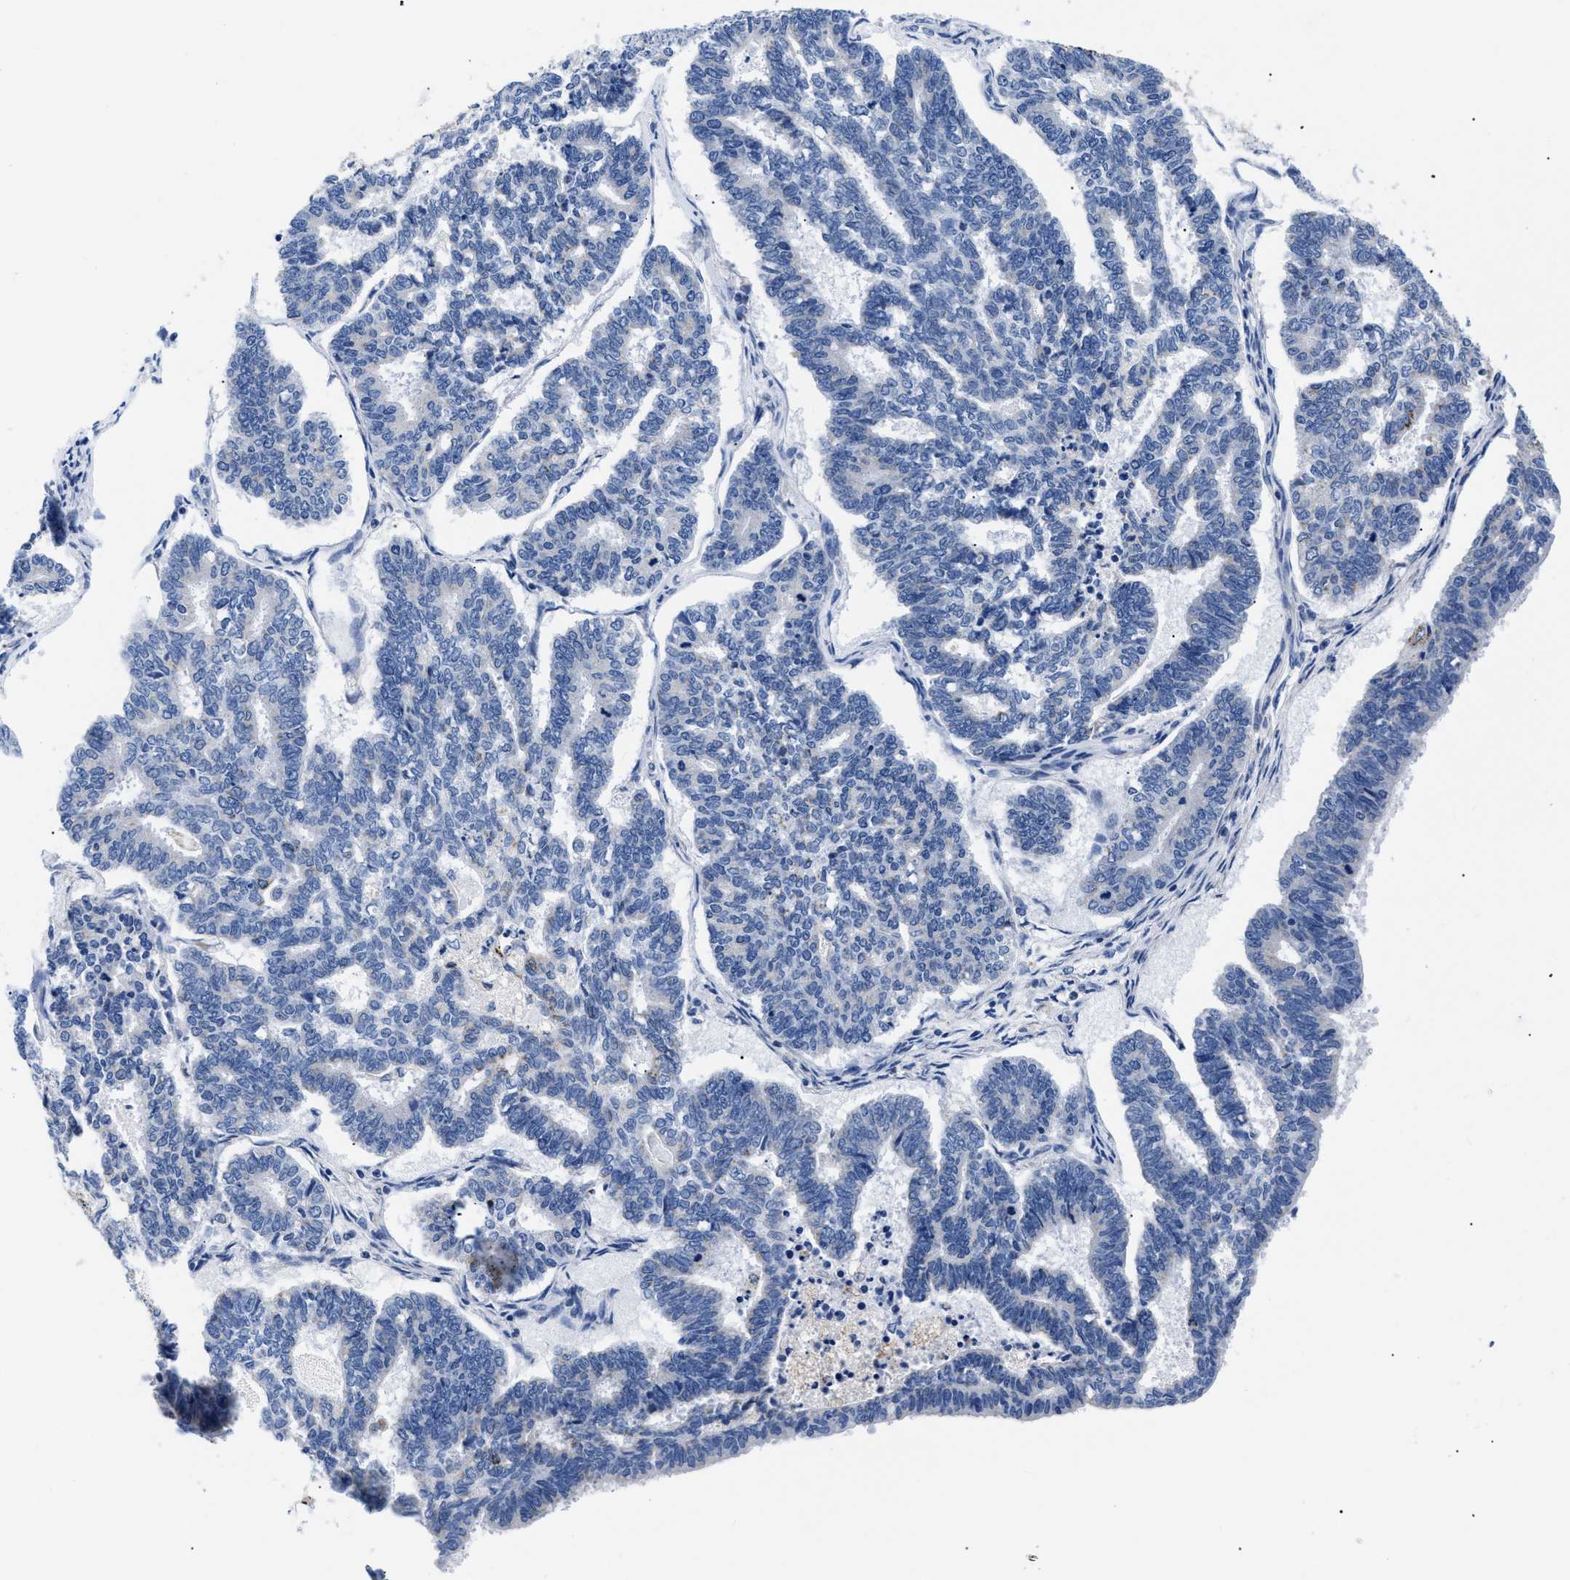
{"staining": {"intensity": "negative", "quantity": "none", "location": "none"}, "tissue": "endometrial cancer", "cell_type": "Tumor cells", "image_type": "cancer", "snomed": [{"axis": "morphology", "description": "Adenocarcinoma, NOS"}, {"axis": "topography", "description": "Endometrium"}], "caption": "An image of endometrial adenocarcinoma stained for a protein displays no brown staining in tumor cells.", "gene": "GPR149", "patient": {"sex": "female", "age": 70}}